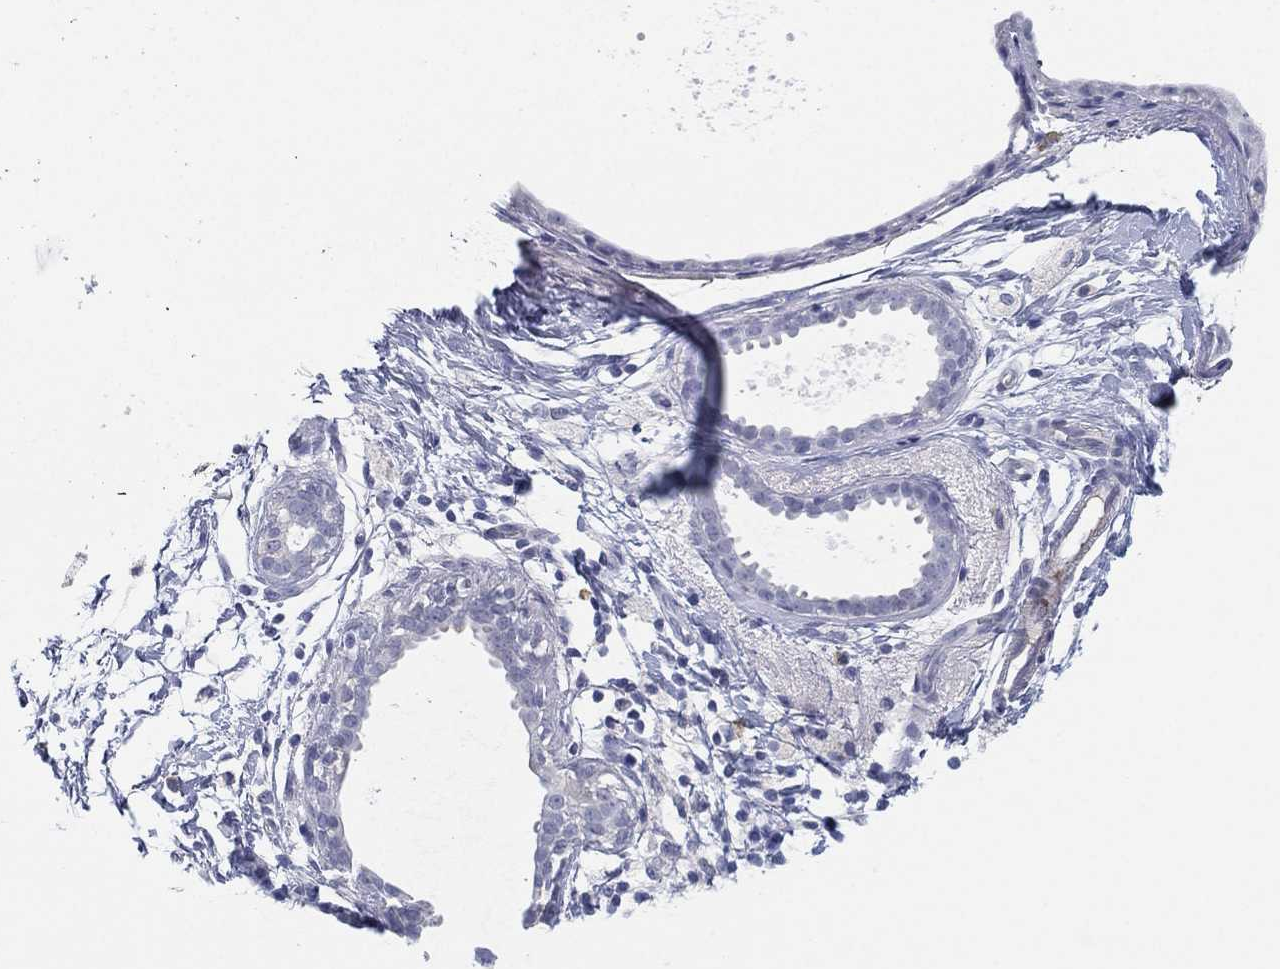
{"staining": {"intensity": "negative", "quantity": "none", "location": "none"}, "tissue": "breast", "cell_type": "Adipocytes", "image_type": "normal", "snomed": [{"axis": "morphology", "description": "Normal tissue, NOS"}, {"axis": "topography", "description": "Breast"}], "caption": "Immunohistochemistry photomicrograph of unremarkable breast: breast stained with DAB (3,3'-diaminobenzidine) shows no significant protein expression in adipocytes.", "gene": "MLF1", "patient": {"sex": "female", "age": 37}}